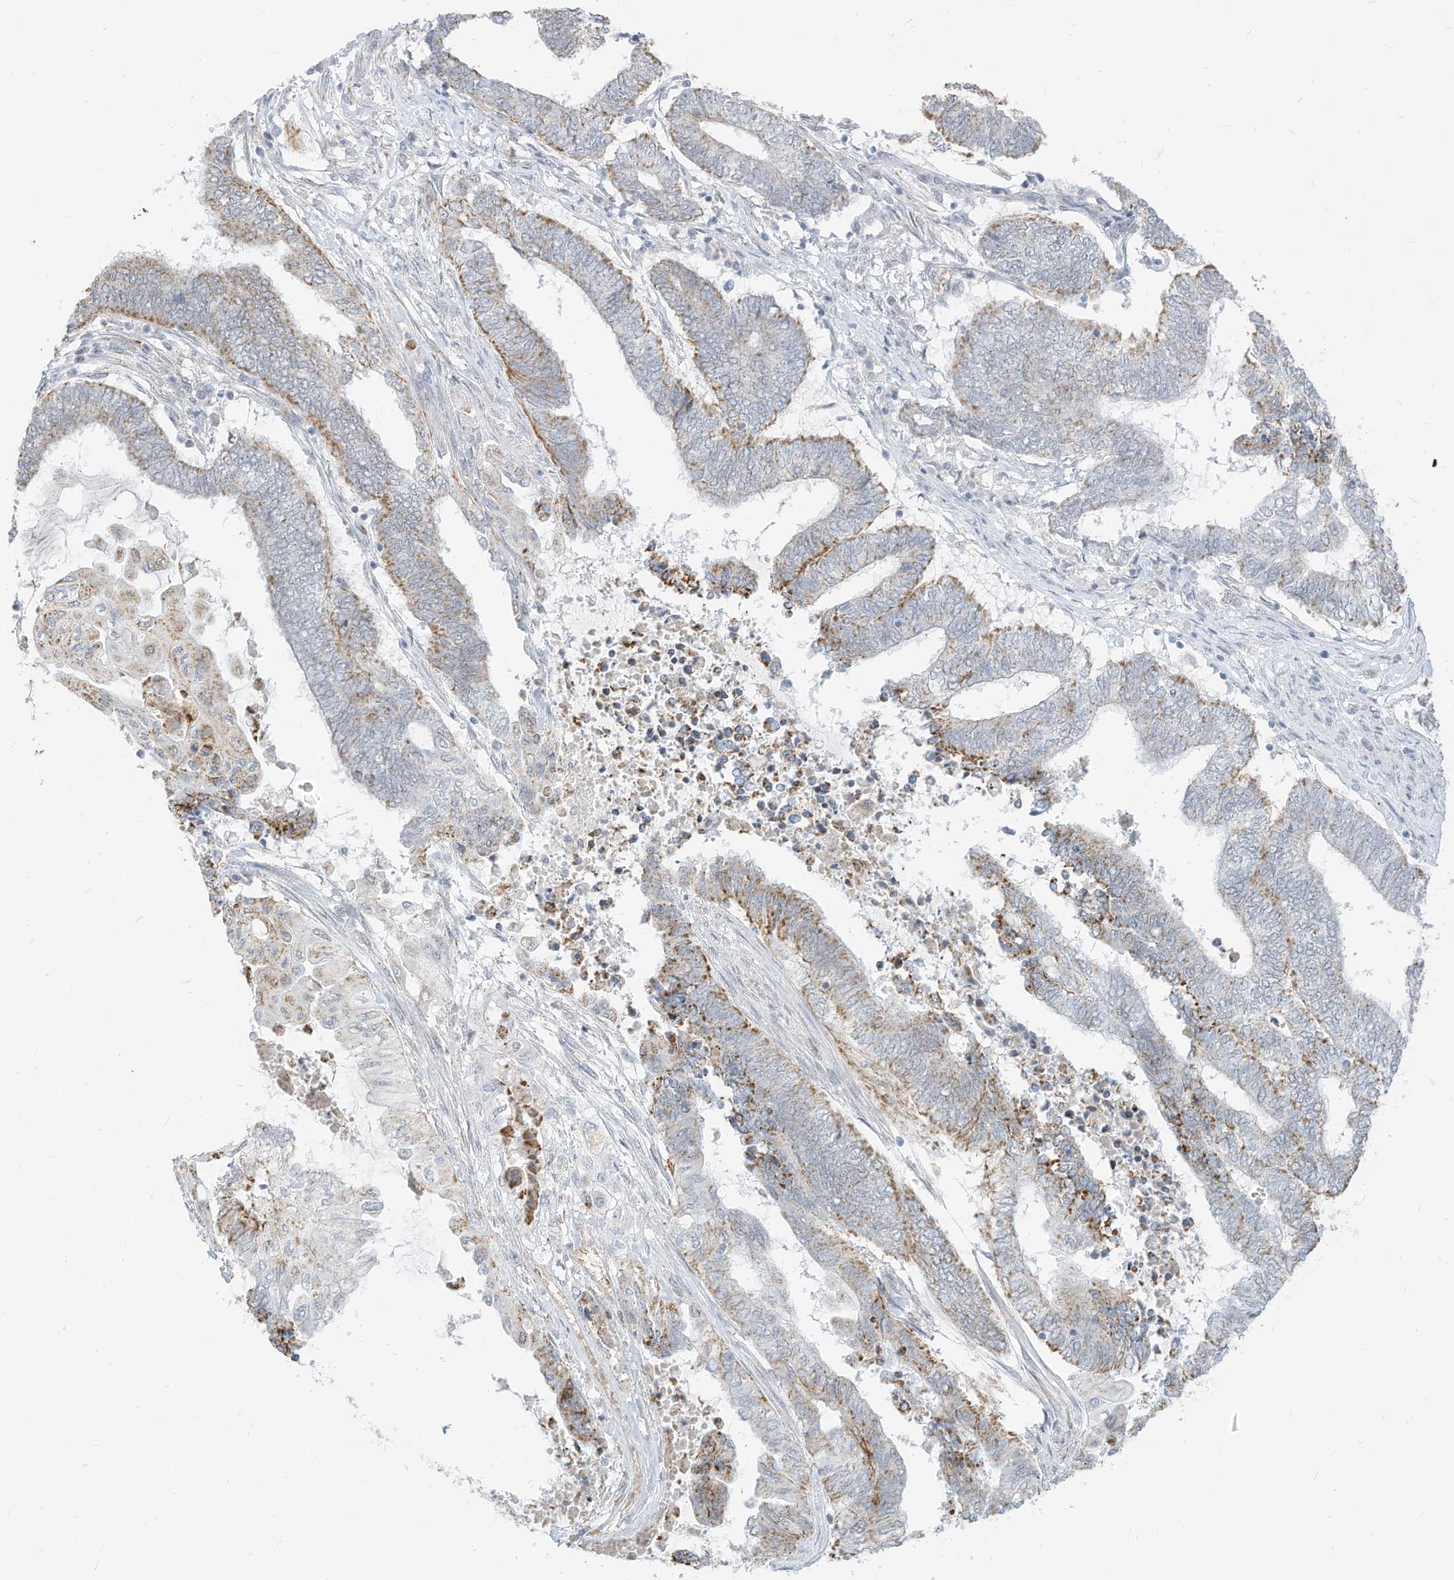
{"staining": {"intensity": "moderate", "quantity": ">75%", "location": "cytoplasmic/membranous"}, "tissue": "endometrial cancer", "cell_type": "Tumor cells", "image_type": "cancer", "snomed": [{"axis": "morphology", "description": "Adenocarcinoma, NOS"}, {"axis": "topography", "description": "Uterus"}, {"axis": "topography", "description": "Endometrium"}], "caption": "Protein expression by immunohistochemistry demonstrates moderate cytoplasmic/membranous positivity in about >75% of tumor cells in endometrial cancer (adenocarcinoma).", "gene": "MTUS2", "patient": {"sex": "female", "age": 70}}